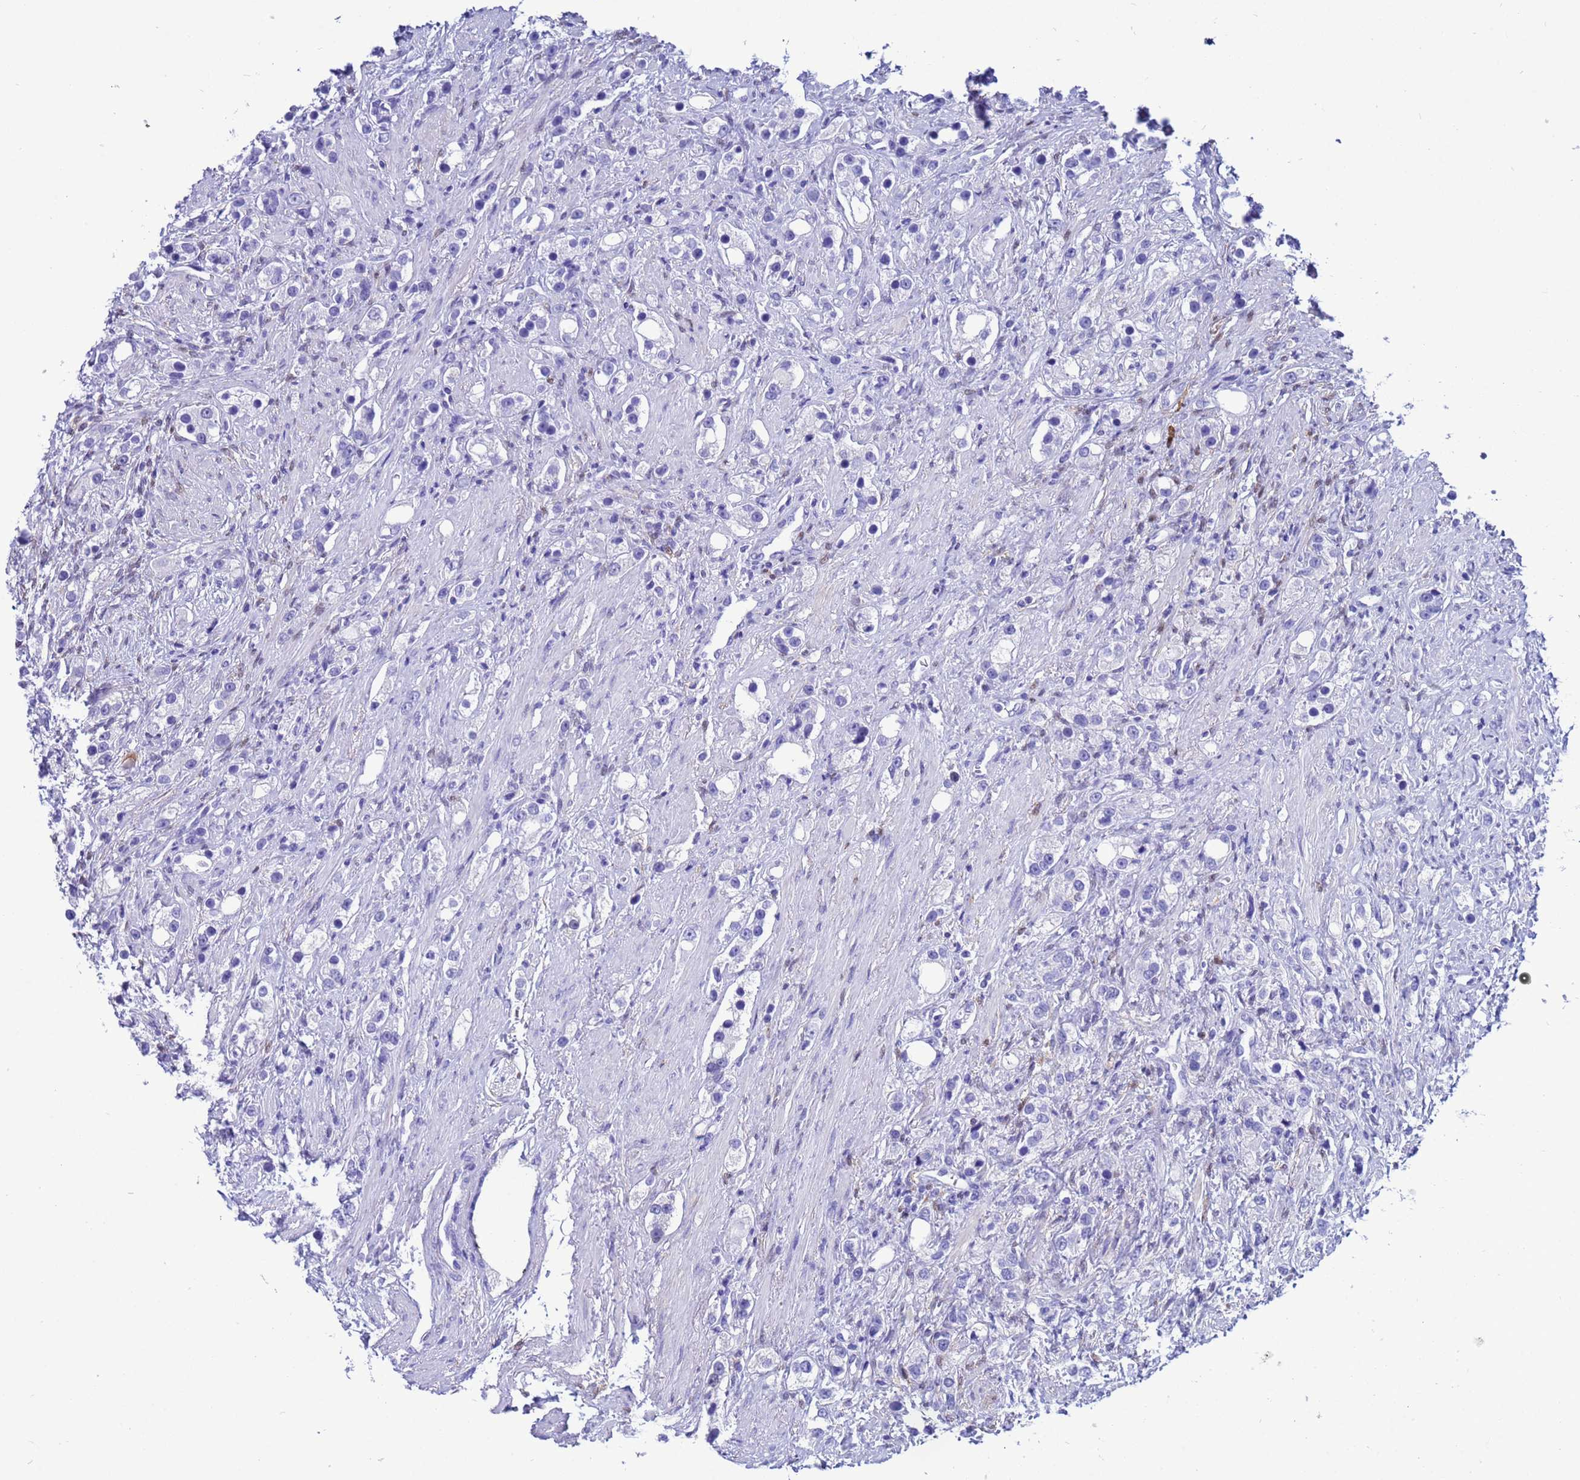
{"staining": {"intensity": "negative", "quantity": "none", "location": "none"}, "tissue": "prostate cancer", "cell_type": "Tumor cells", "image_type": "cancer", "snomed": [{"axis": "morphology", "description": "Adenocarcinoma, High grade"}, {"axis": "topography", "description": "Prostate"}], "caption": "There is no significant staining in tumor cells of prostate cancer.", "gene": "AKR1C2", "patient": {"sex": "male", "age": 63}}